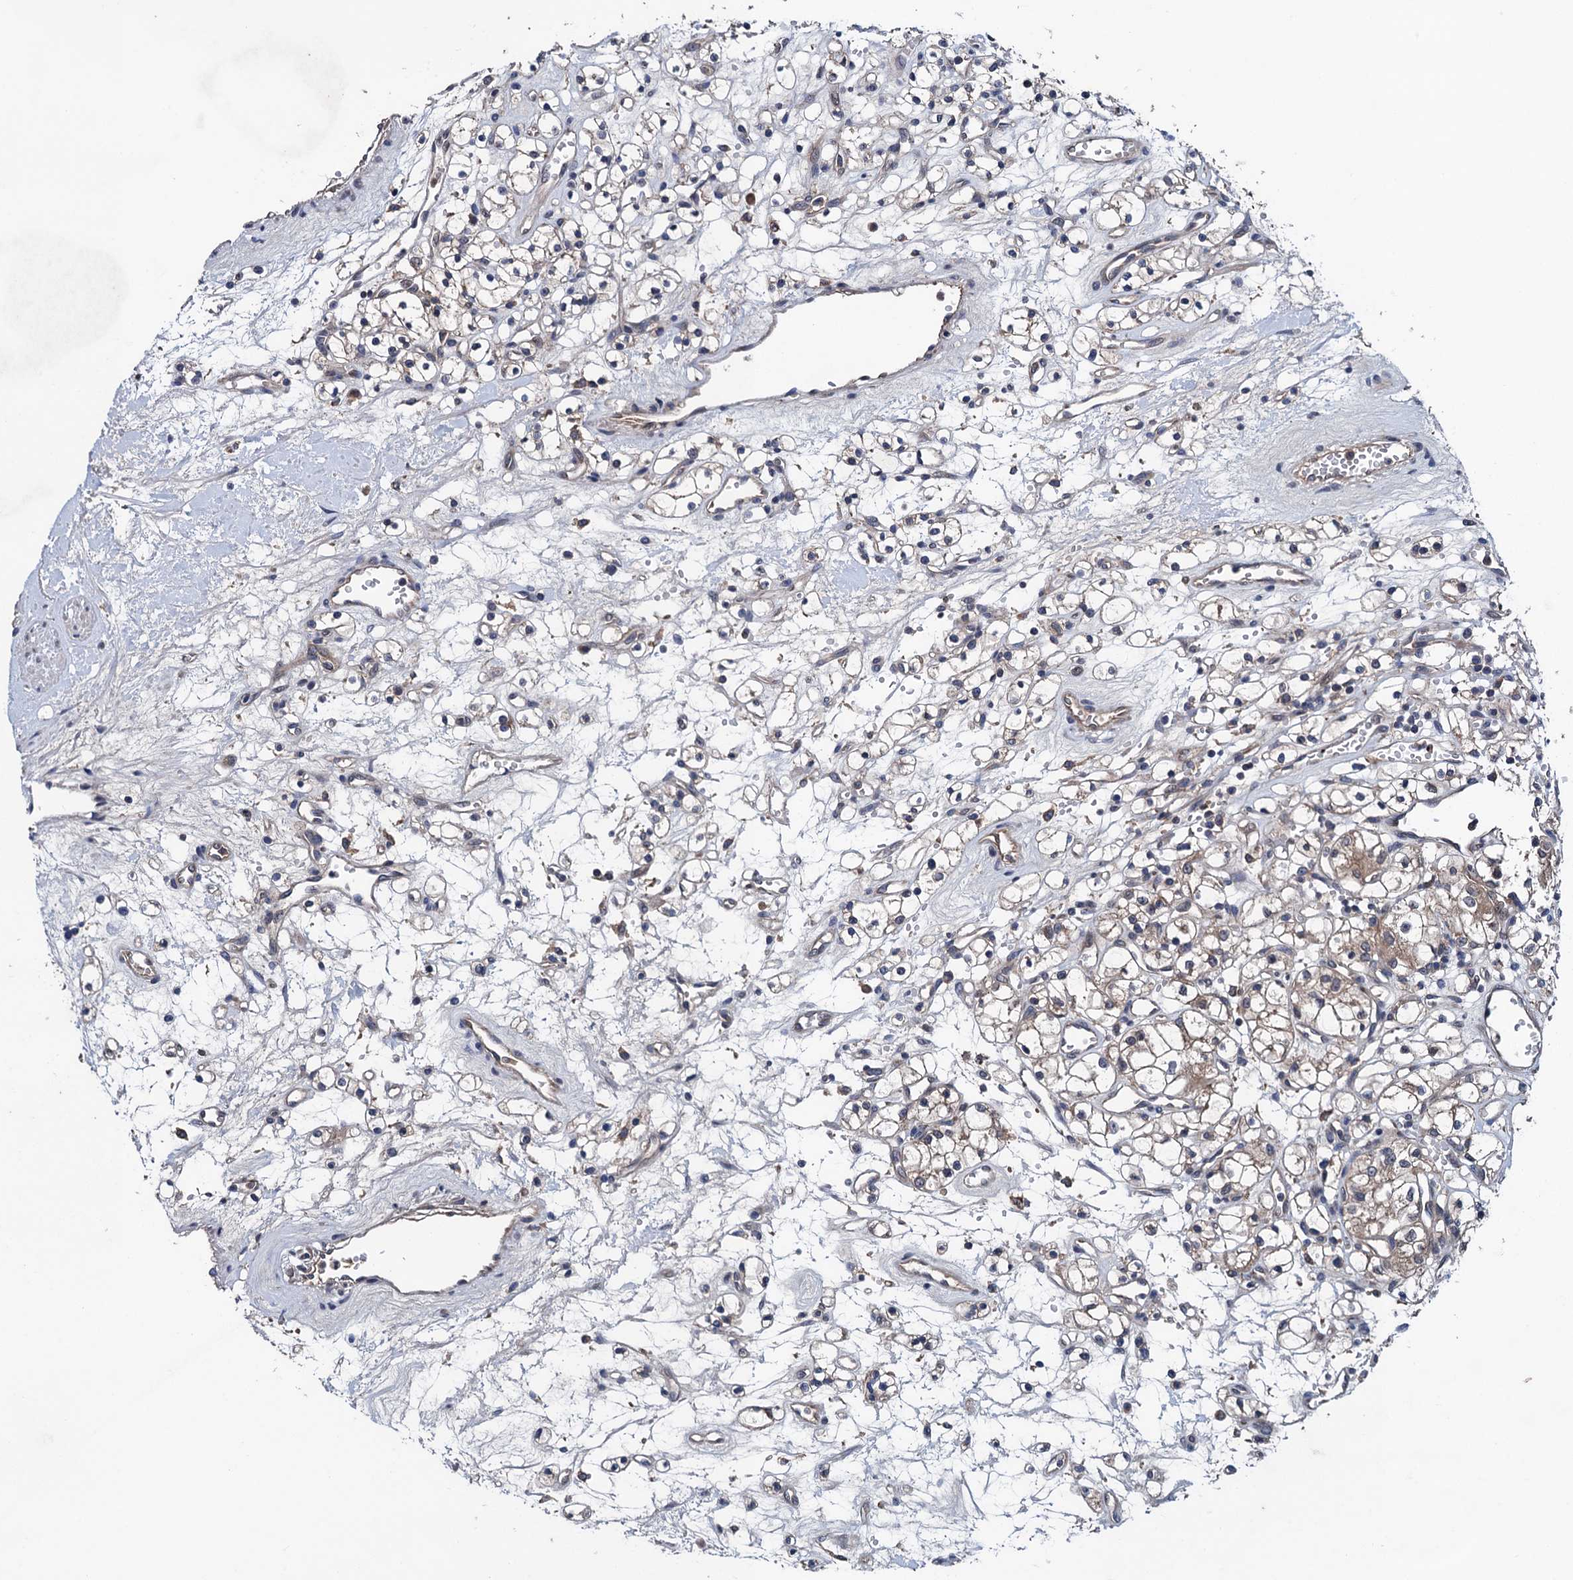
{"staining": {"intensity": "weak", "quantity": ">75%", "location": "cytoplasmic/membranous"}, "tissue": "renal cancer", "cell_type": "Tumor cells", "image_type": "cancer", "snomed": [{"axis": "morphology", "description": "Adenocarcinoma, NOS"}, {"axis": "topography", "description": "Kidney"}], "caption": "Renal cancer (adenocarcinoma) stained with a protein marker displays weak staining in tumor cells.", "gene": "BLTP3B", "patient": {"sex": "female", "age": 59}}